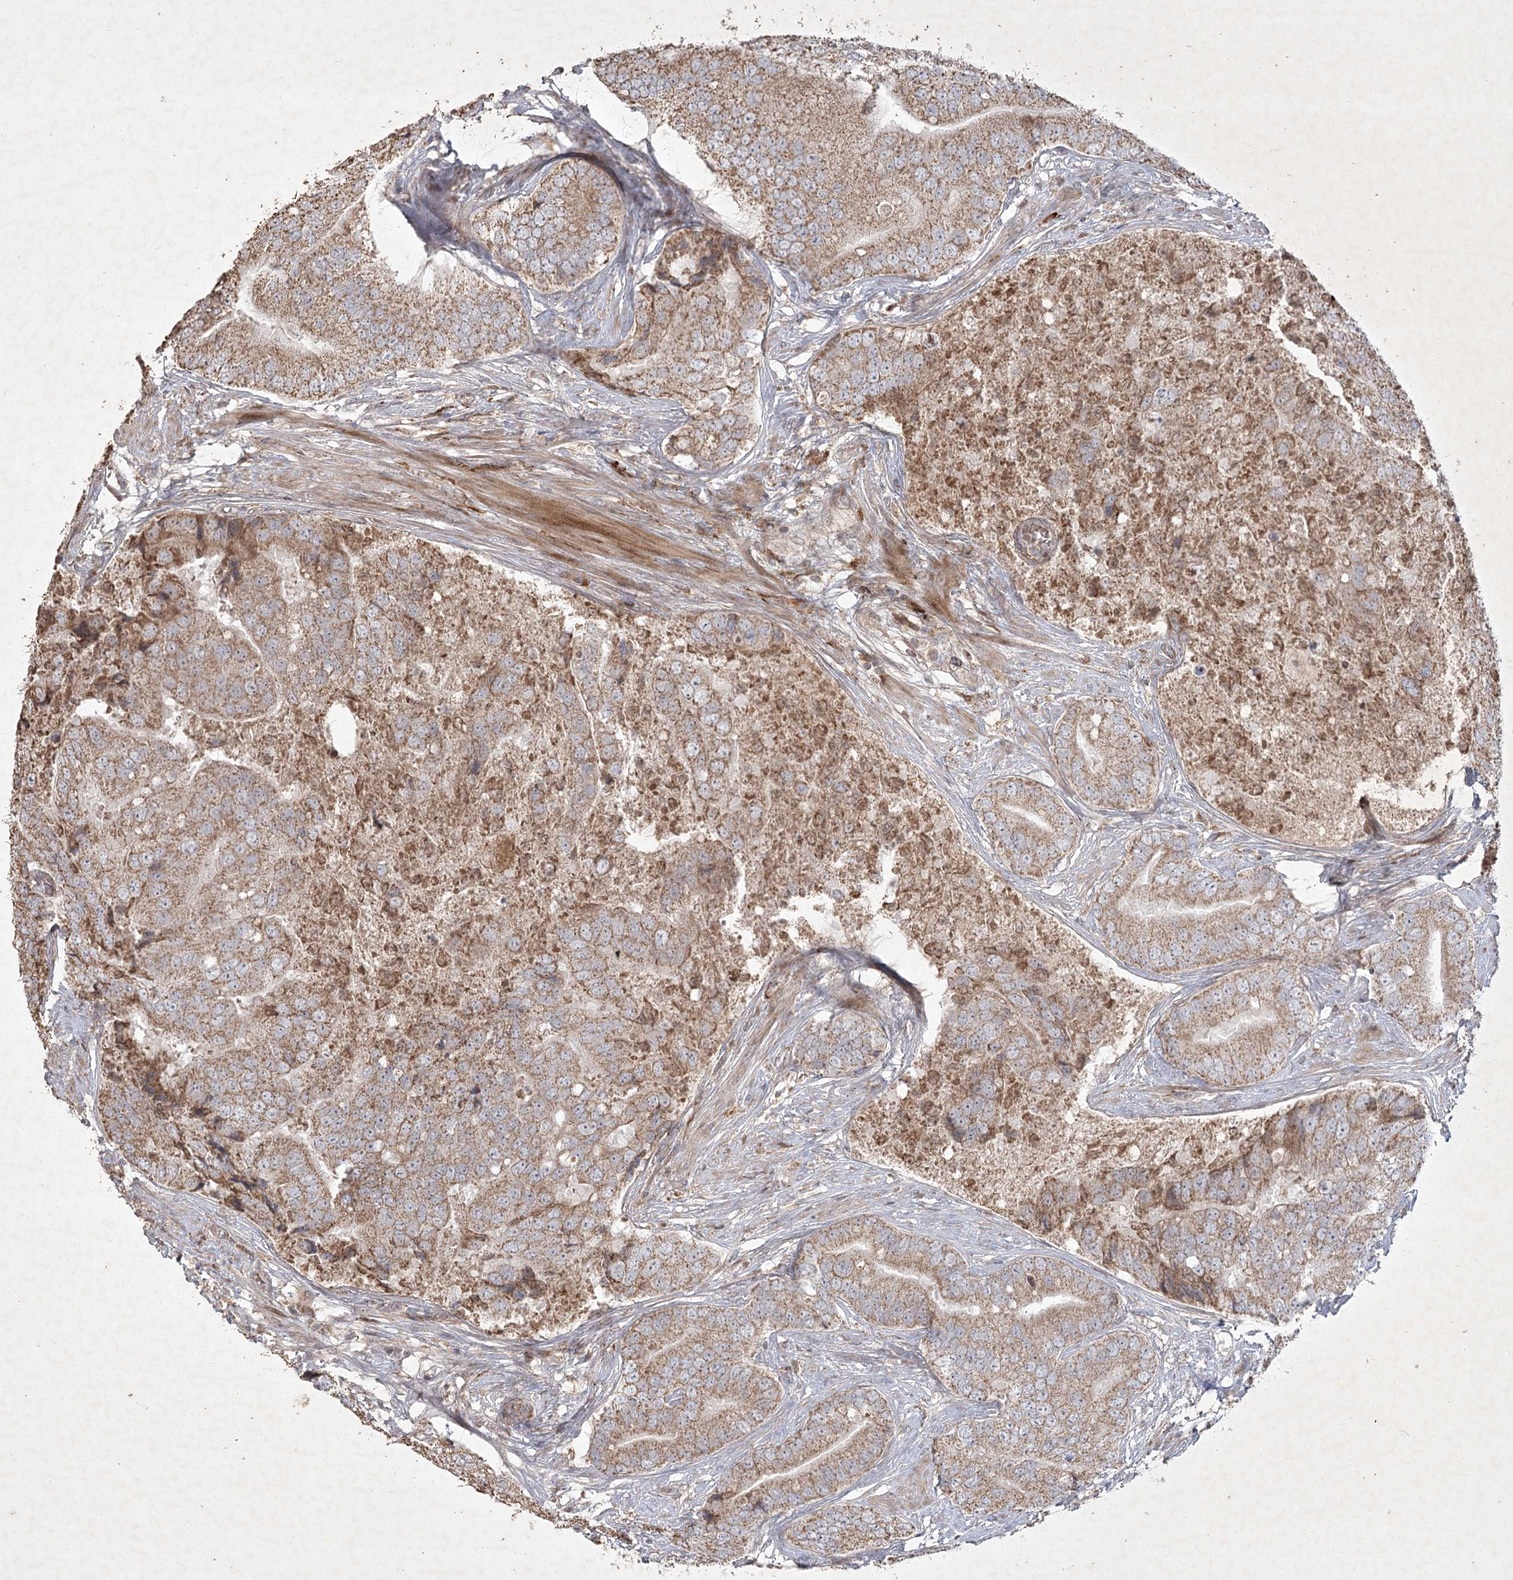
{"staining": {"intensity": "moderate", "quantity": ">75%", "location": "cytoplasmic/membranous"}, "tissue": "prostate cancer", "cell_type": "Tumor cells", "image_type": "cancer", "snomed": [{"axis": "morphology", "description": "Adenocarcinoma, High grade"}, {"axis": "topography", "description": "Prostate"}], "caption": "A medium amount of moderate cytoplasmic/membranous positivity is present in approximately >75% of tumor cells in high-grade adenocarcinoma (prostate) tissue.", "gene": "KBTBD4", "patient": {"sex": "male", "age": 70}}